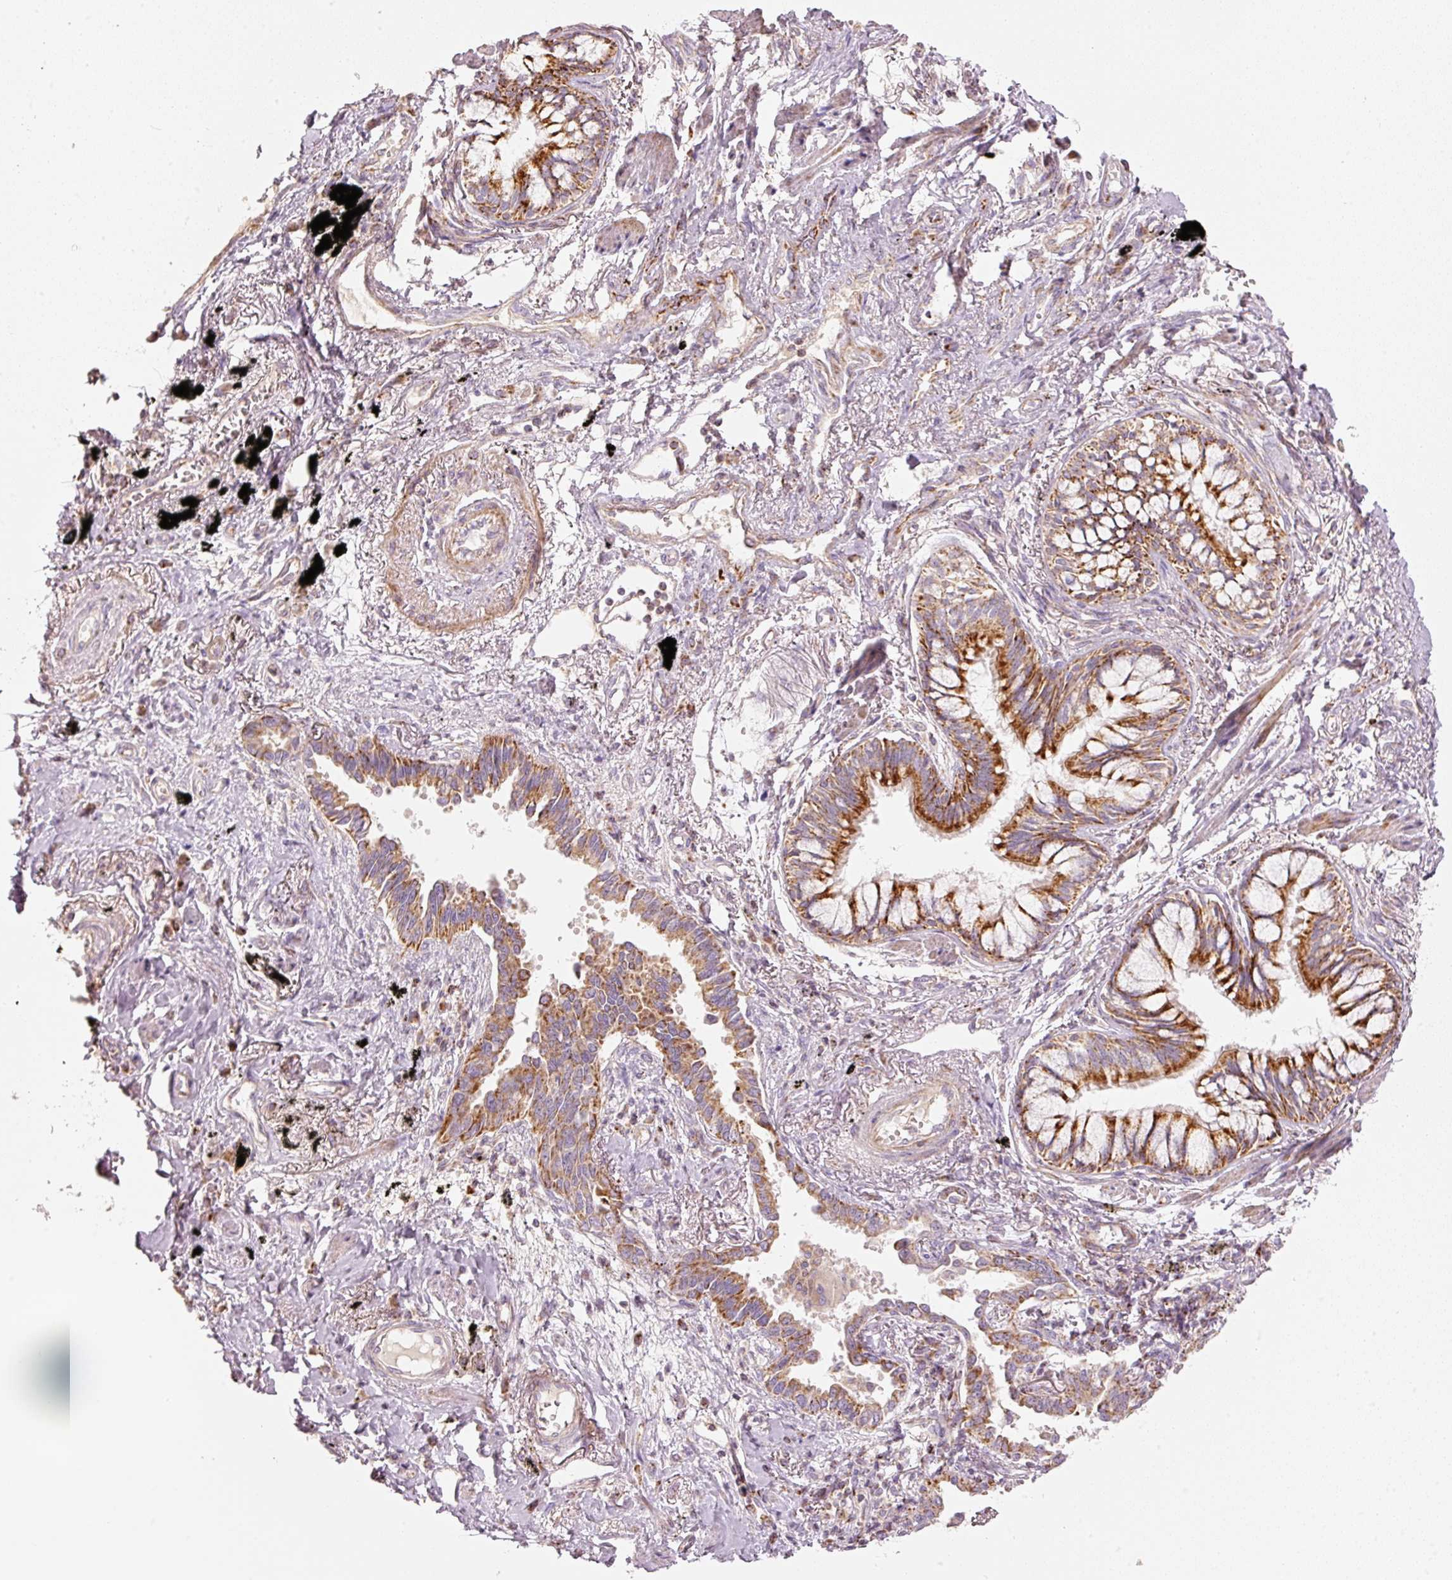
{"staining": {"intensity": "moderate", "quantity": ">75%", "location": "cytoplasmic/membranous"}, "tissue": "lung cancer", "cell_type": "Tumor cells", "image_type": "cancer", "snomed": [{"axis": "morphology", "description": "Adenocarcinoma, NOS"}, {"axis": "topography", "description": "Lung"}], "caption": "Human adenocarcinoma (lung) stained for a protein (brown) demonstrates moderate cytoplasmic/membranous positive expression in about >75% of tumor cells.", "gene": "C17orf98", "patient": {"sex": "male", "age": 67}}